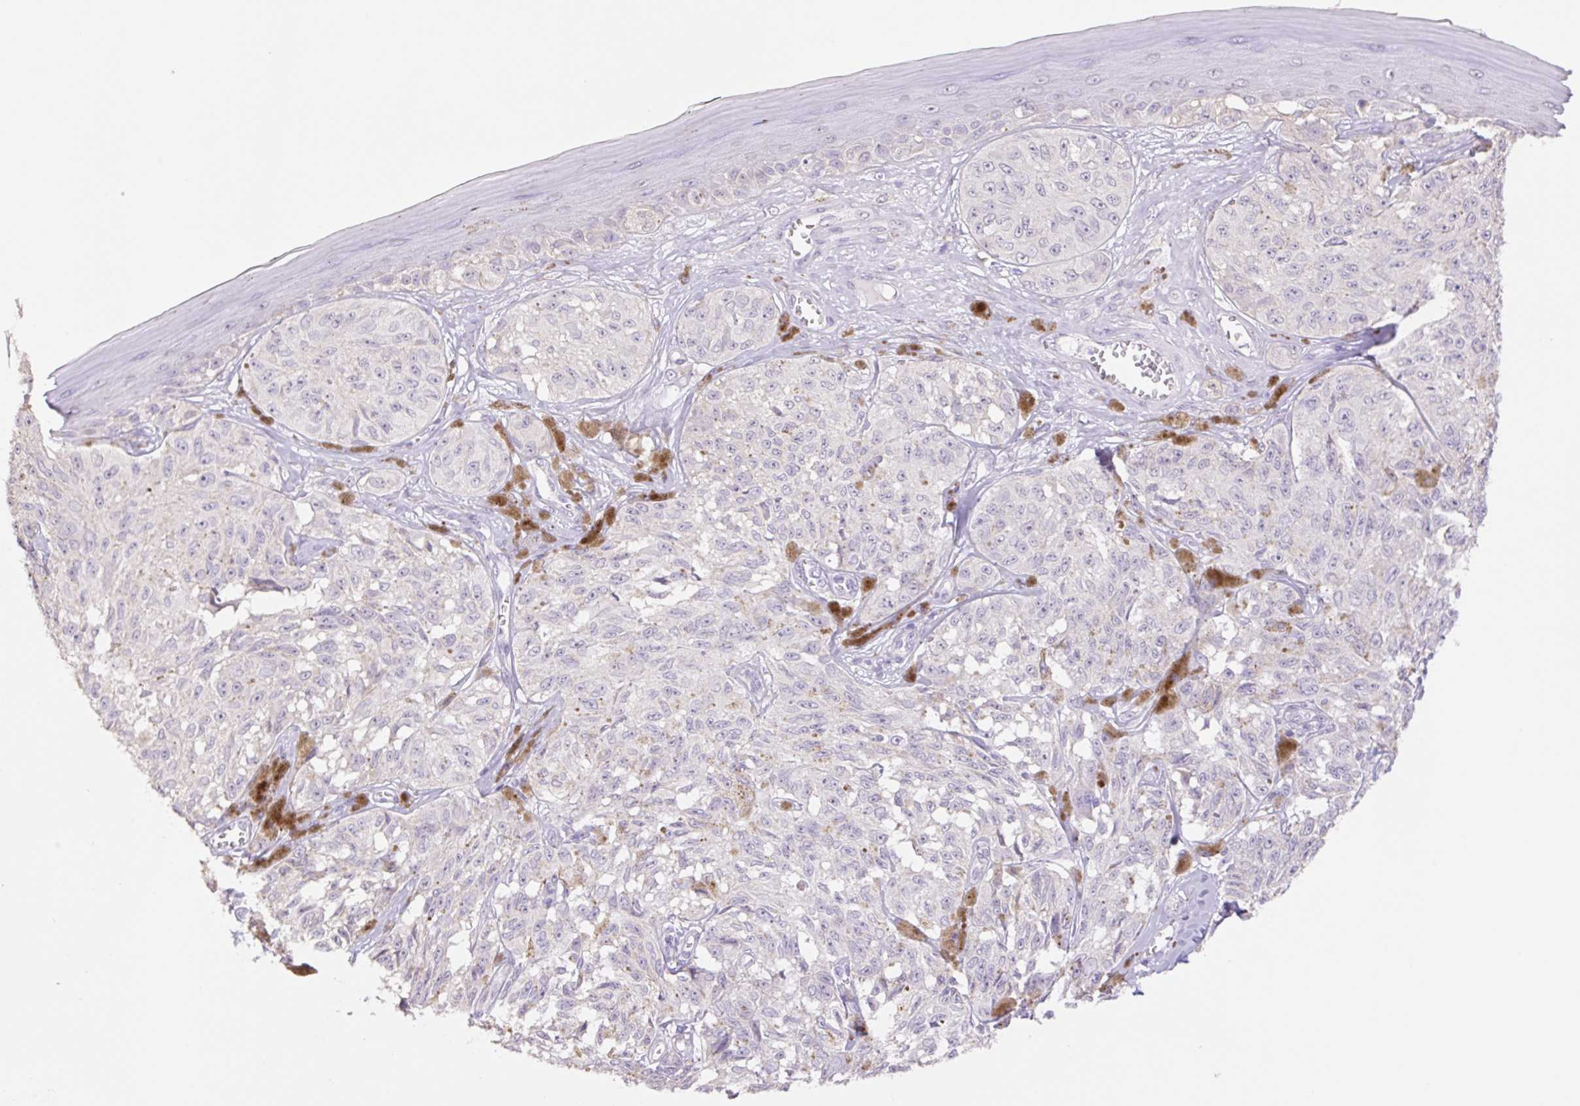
{"staining": {"intensity": "negative", "quantity": "none", "location": "none"}, "tissue": "melanoma", "cell_type": "Tumor cells", "image_type": "cancer", "snomed": [{"axis": "morphology", "description": "Malignant melanoma, NOS"}, {"axis": "topography", "description": "Skin"}], "caption": "An image of human melanoma is negative for staining in tumor cells. (DAB IHC visualized using brightfield microscopy, high magnification).", "gene": "HCRTR2", "patient": {"sex": "male", "age": 68}}